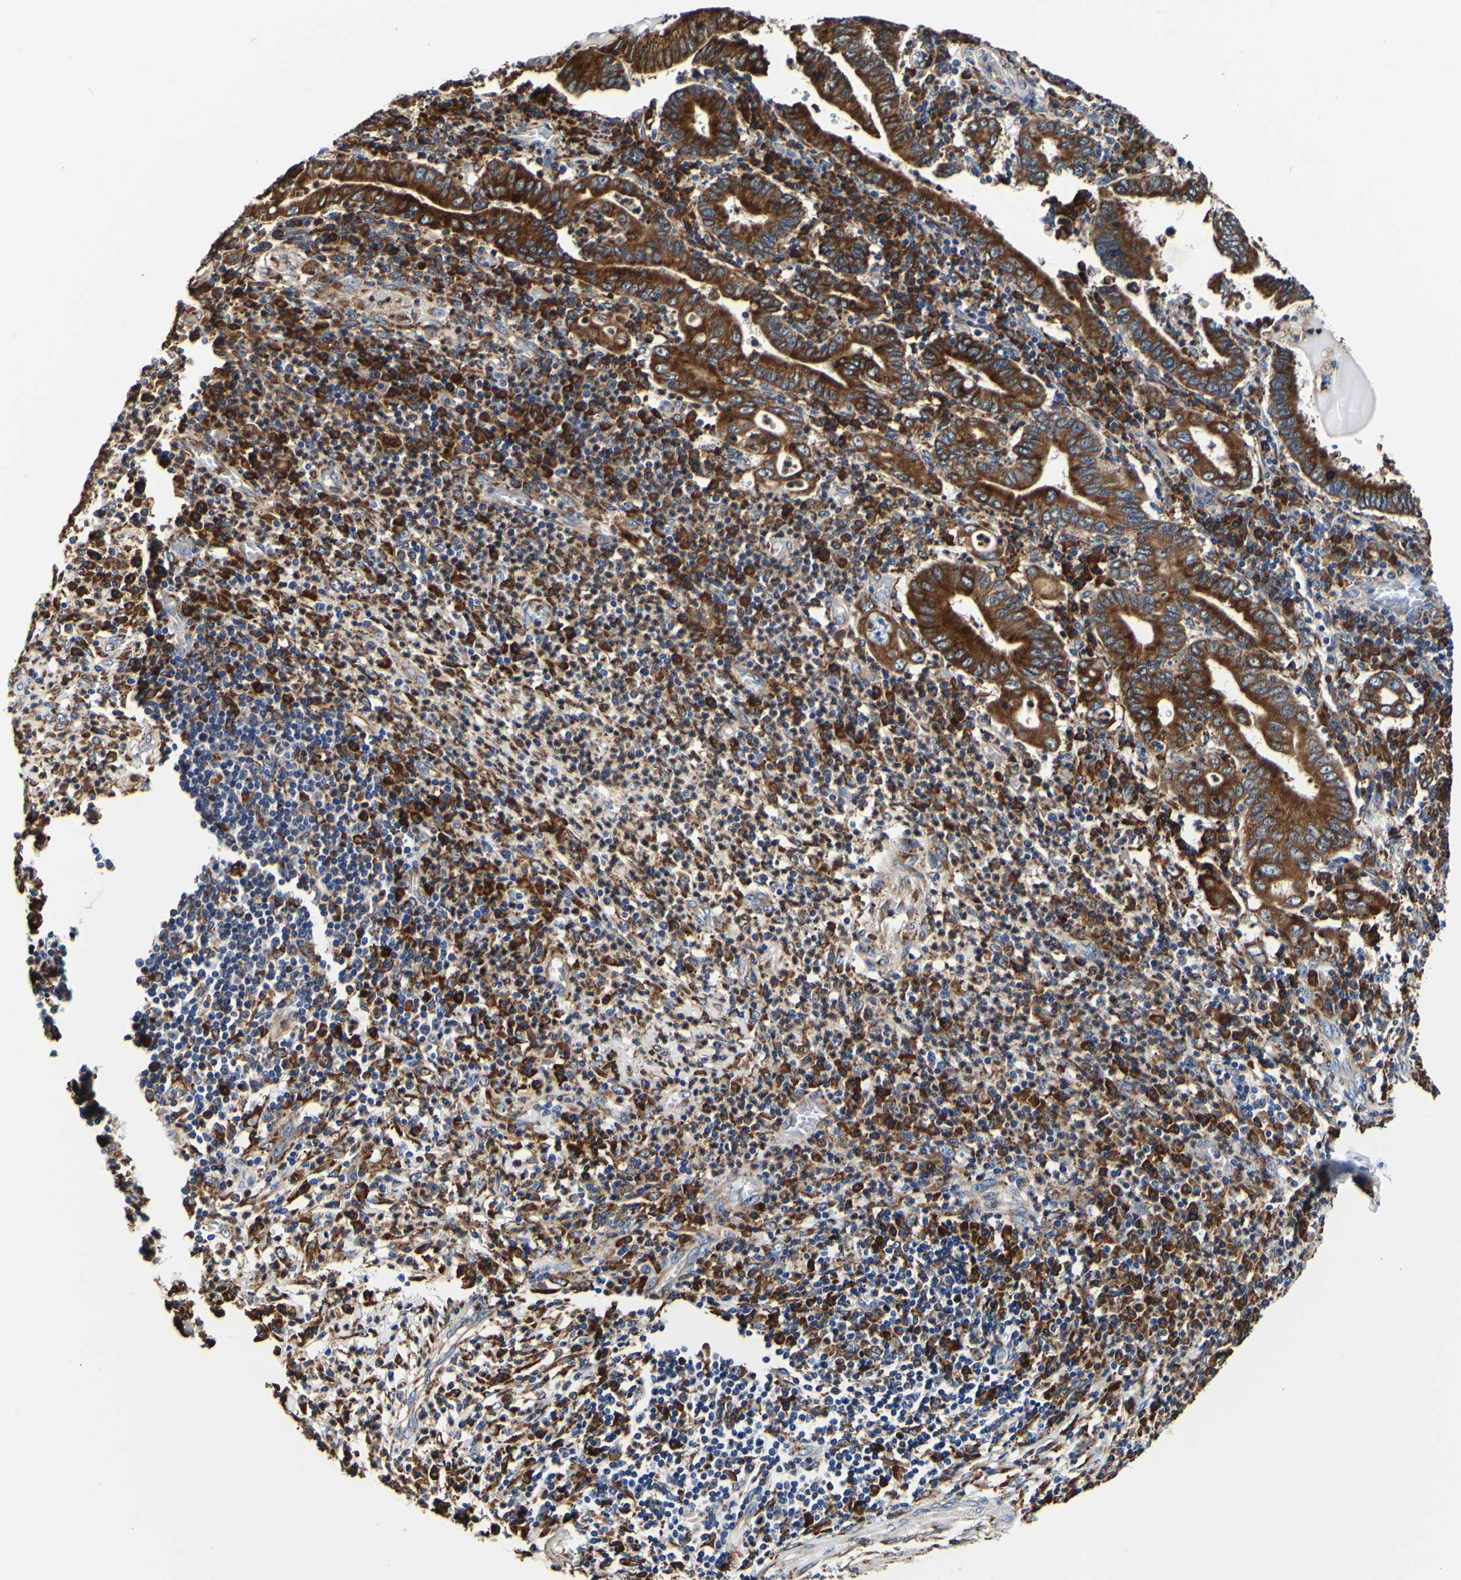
{"staining": {"intensity": "strong", "quantity": ">75%", "location": "cytoplasmic/membranous"}, "tissue": "stomach cancer", "cell_type": "Tumor cells", "image_type": "cancer", "snomed": [{"axis": "morphology", "description": "Normal tissue, NOS"}, {"axis": "morphology", "description": "Adenocarcinoma, NOS"}, {"axis": "topography", "description": "Esophagus"}, {"axis": "topography", "description": "Stomach, upper"}, {"axis": "topography", "description": "Peripheral nerve tissue"}], "caption": "Immunohistochemistry (IHC) image of neoplastic tissue: human adenocarcinoma (stomach) stained using immunohistochemistry (IHC) shows high levels of strong protein expression localized specifically in the cytoplasmic/membranous of tumor cells, appearing as a cytoplasmic/membranous brown color.", "gene": "P4HB", "patient": {"sex": "male", "age": 62}}